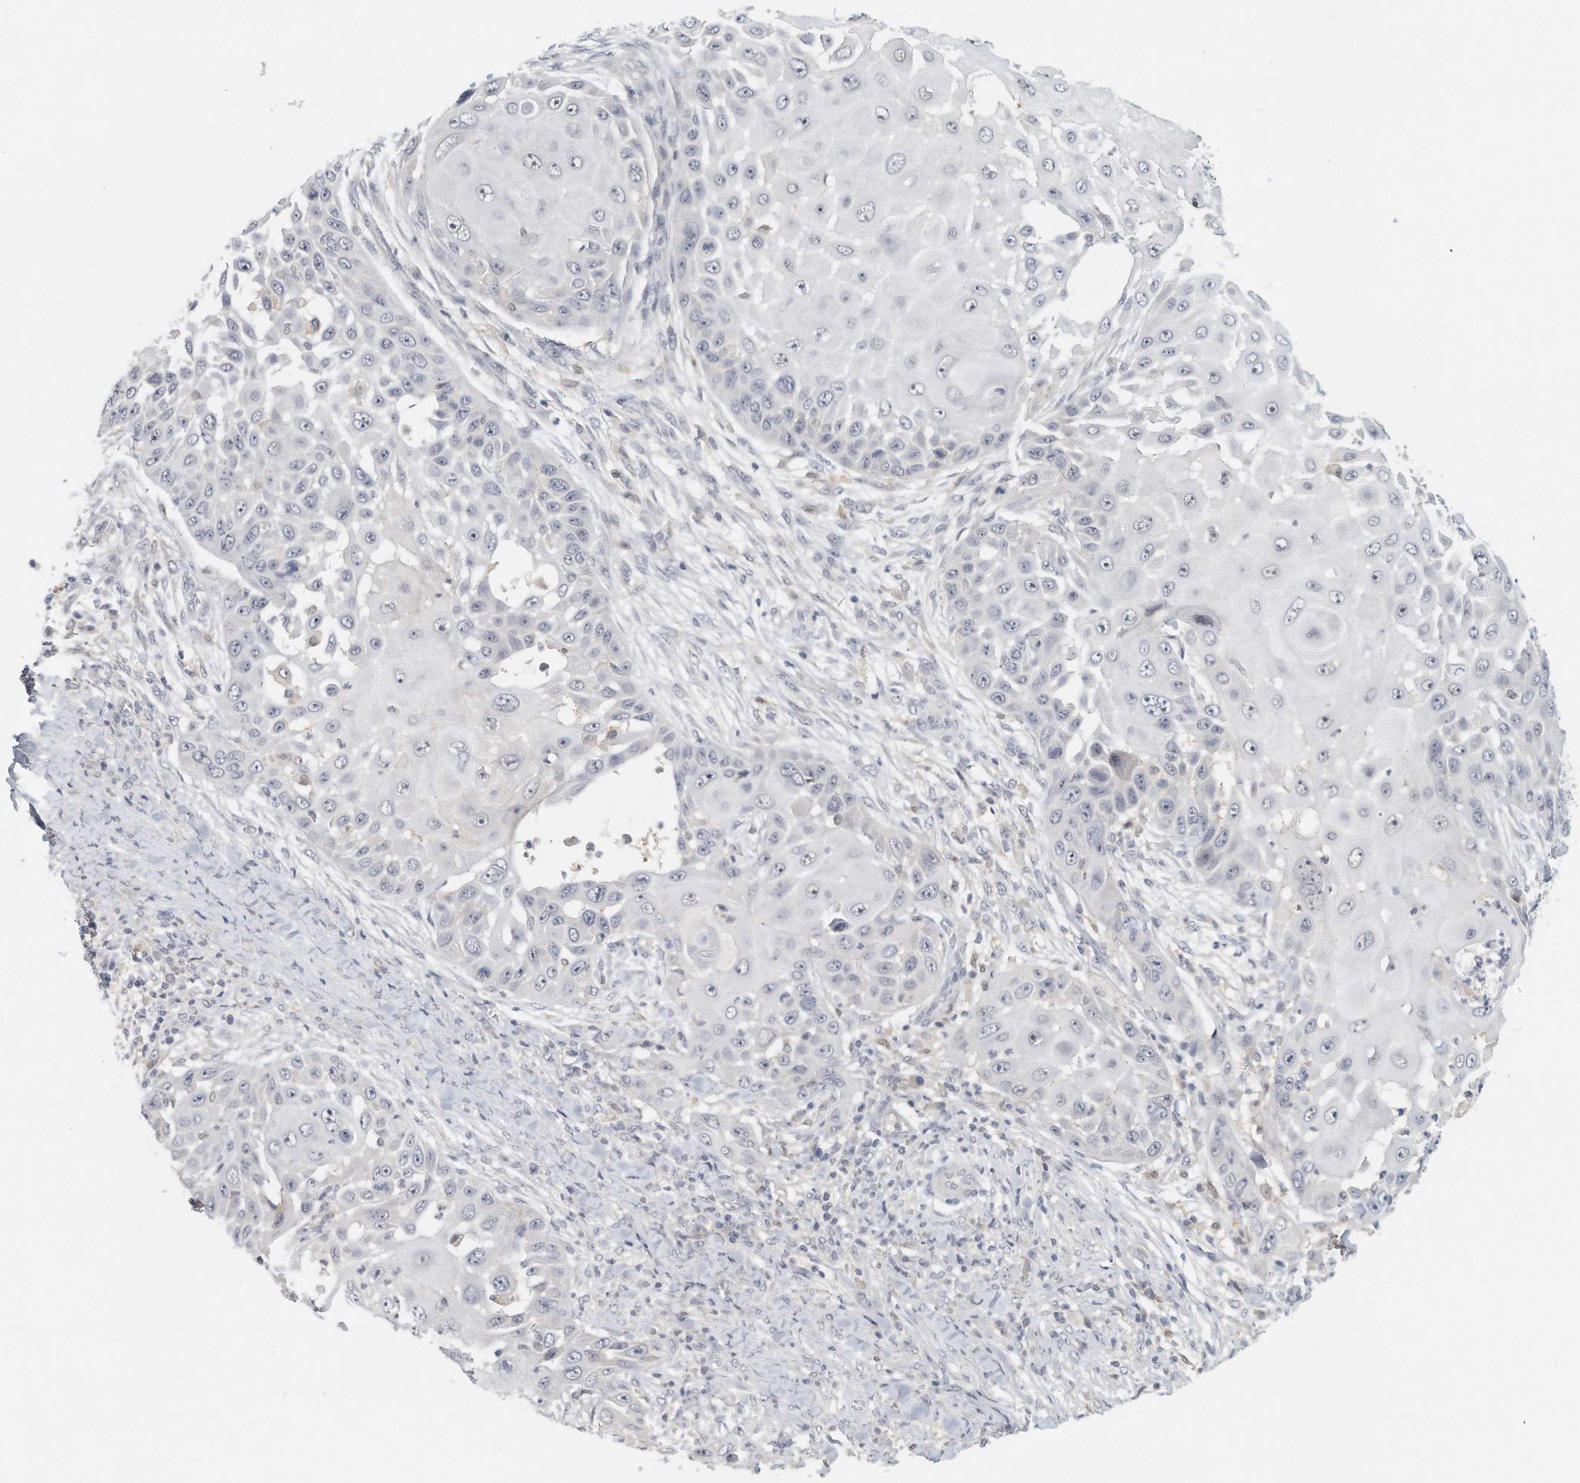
{"staining": {"intensity": "negative", "quantity": "none", "location": "none"}, "tissue": "skin cancer", "cell_type": "Tumor cells", "image_type": "cancer", "snomed": [{"axis": "morphology", "description": "Squamous cell carcinoma, NOS"}, {"axis": "topography", "description": "Skin"}], "caption": "Squamous cell carcinoma (skin) was stained to show a protein in brown. There is no significant expression in tumor cells.", "gene": "DDX43", "patient": {"sex": "female", "age": 44}}